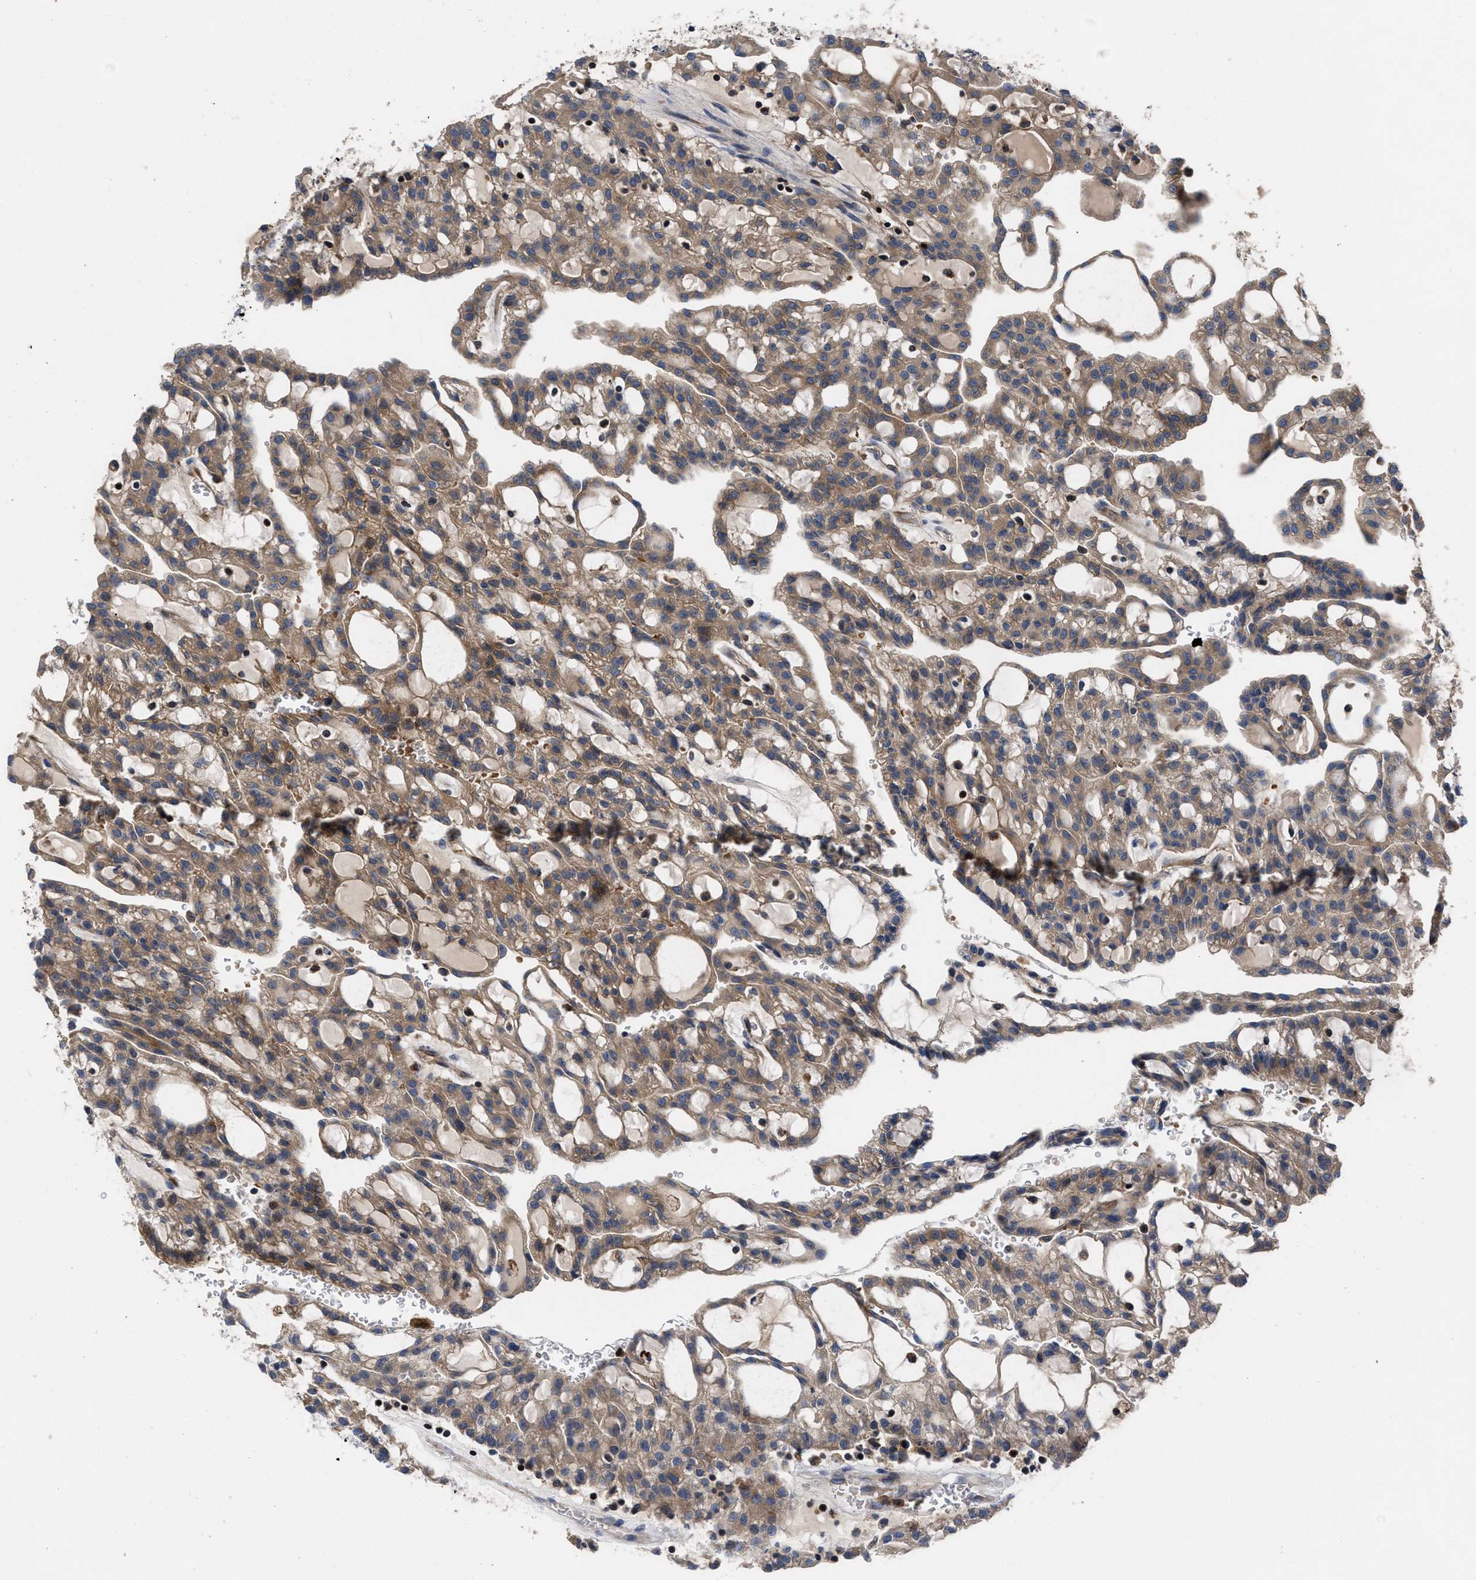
{"staining": {"intensity": "moderate", "quantity": ">75%", "location": "cytoplasmic/membranous"}, "tissue": "renal cancer", "cell_type": "Tumor cells", "image_type": "cancer", "snomed": [{"axis": "morphology", "description": "Adenocarcinoma, NOS"}, {"axis": "topography", "description": "Kidney"}], "caption": "IHC (DAB (3,3'-diaminobenzidine)) staining of adenocarcinoma (renal) exhibits moderate cytoplasmic/membranous protein expression in approximately >75% of tumor cells.", "gene": "YBEY", "patient": {"sex": "male", "age": 63}}